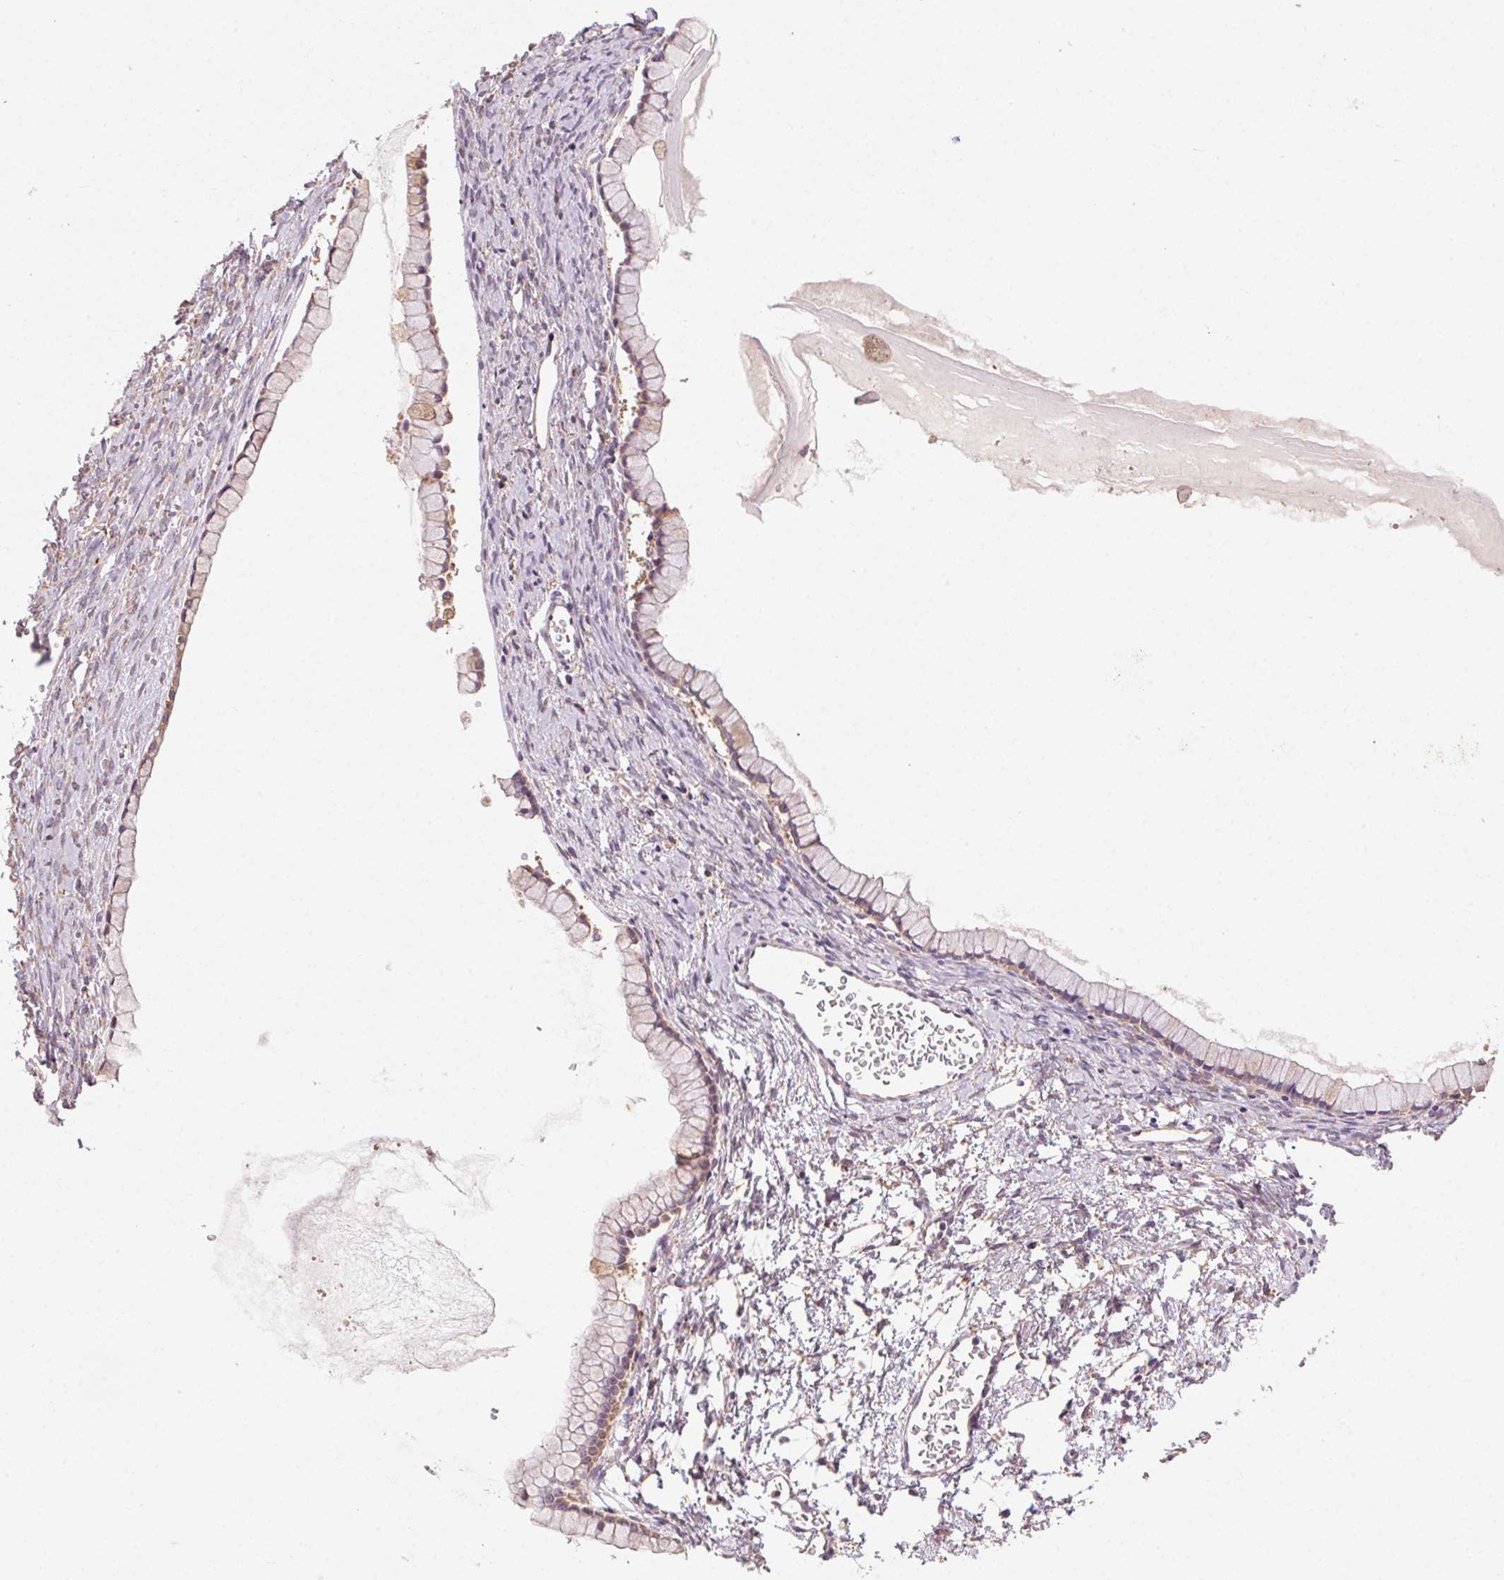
{"staining": {"intensity": "weak", "quantity": "25%-75%", "location": "cytoplasmic/membranous"}, "tissue": "ovarian cancer", "cell_type": "Tumor cells", "image_type": "cancer", "snomed": [{"axis": "morphology", "description": "Cystadenocarcinoma, mucinous, NOS"}, {"axis": "topography", "description": "Ovary"}], "caption": "A photomicrograph of ovarian mucinous cystadenocarcinoma stained for a protein reveals weak cytoplasmic/membranous brown staining in tumor cells.", "gene": "FNBP1L", "patient": {"sex": "female", "age": 41}}